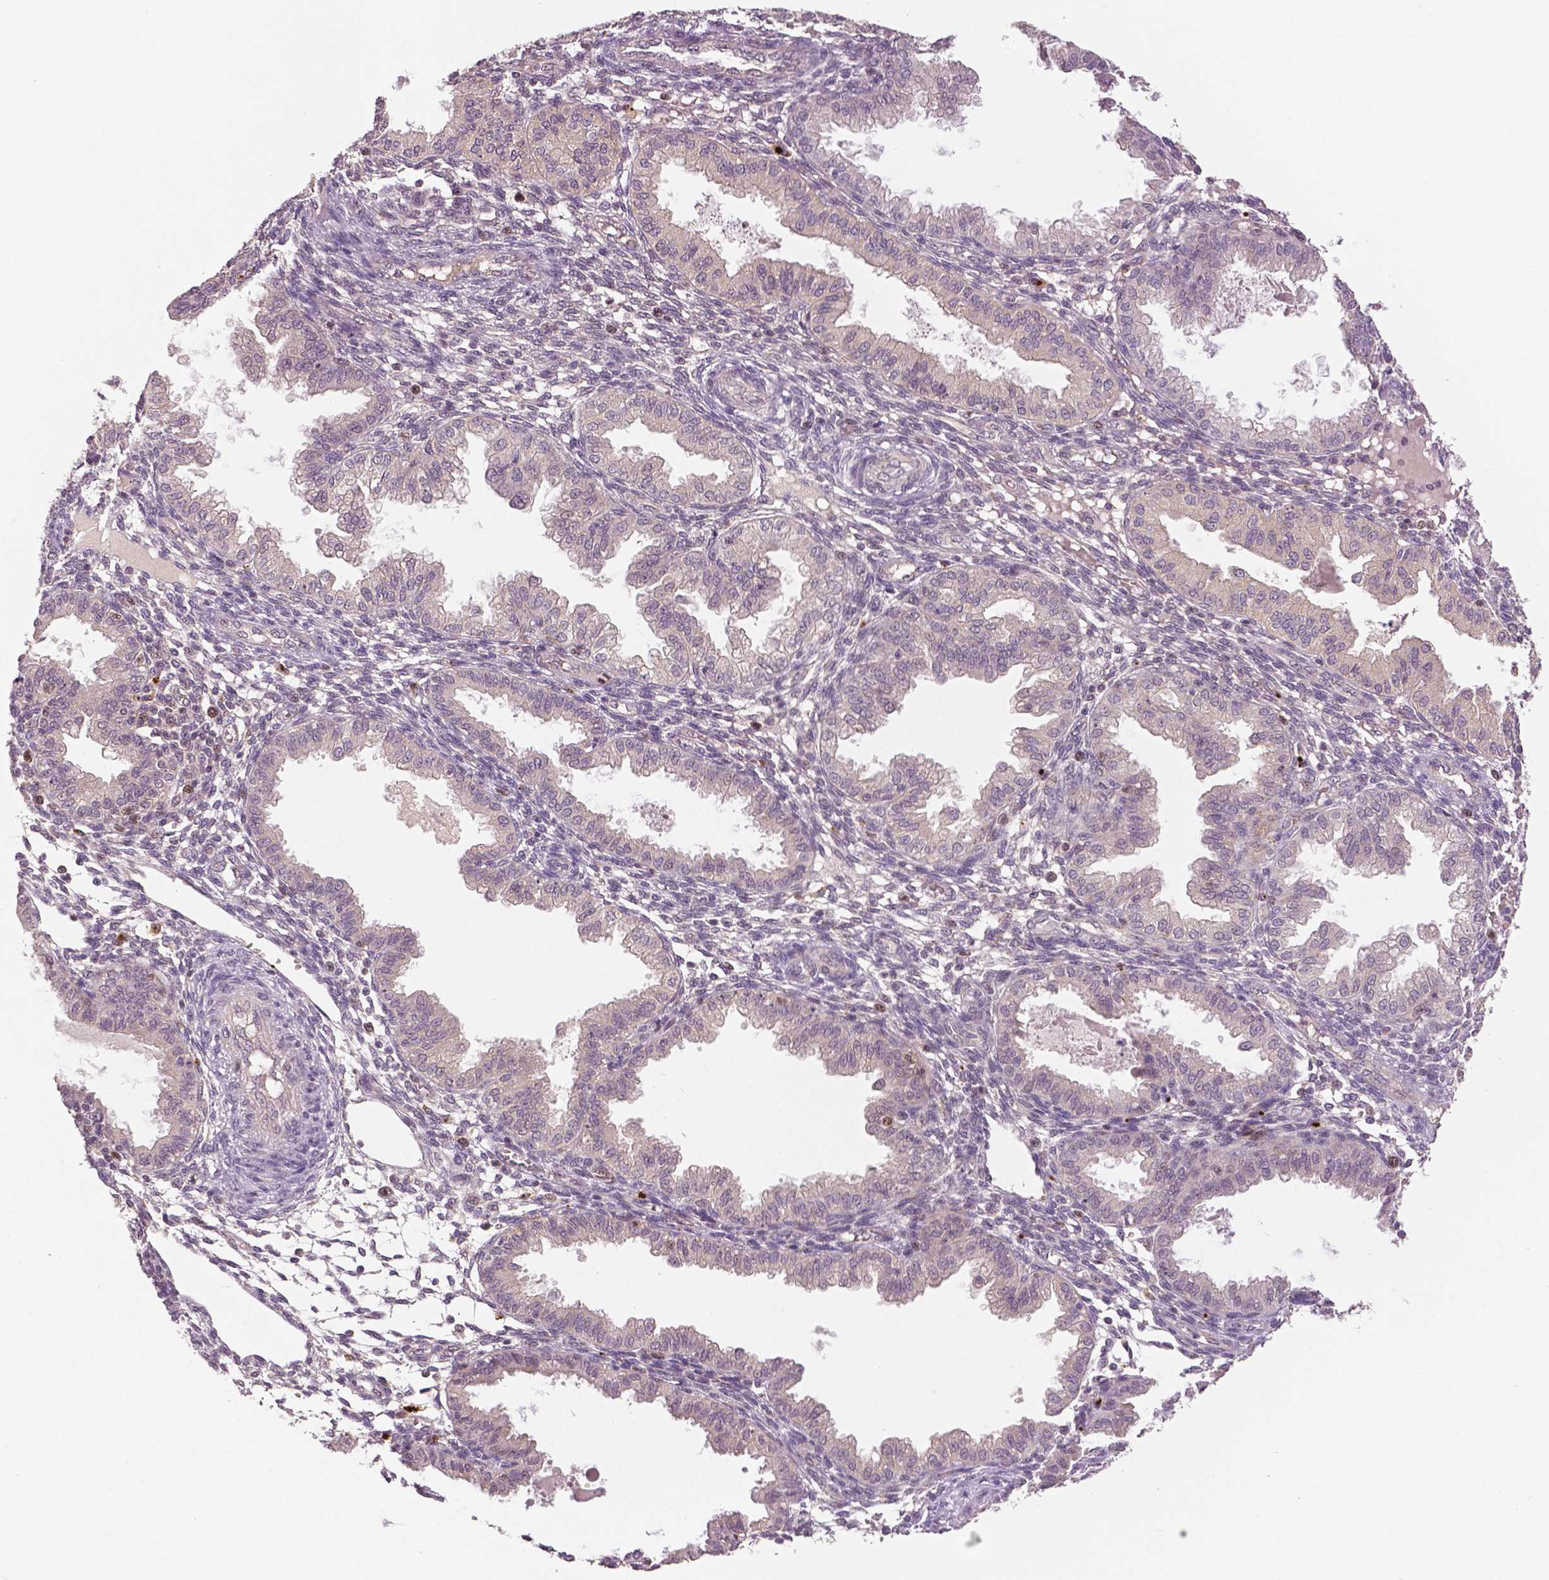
{"staining": {"intensity": "negative", "quantity": "none", "location": "none"}, "tissue": "endometrium", "cell_type": "Cells in endometrial stroma", "image_type": "normal", "snomed": [{"axis": "morphology", "description": "Normal tissue, NOS"}, {"axis": "topography", "description": "Endometrium"}], "caption": "This photomicrograph is of benign endometrium stained with IHC to label a protein in brown with the nuclei are counter-stained blue. There is no staining in cells in endometrial stroma. (Stains: DAB immunohistochemistry with hematoxylin counter stain, Microscopy: brightfield microscopy at high magnification).", "gene": "MKI67", "patient": {"sex": "female", "age": 33}}